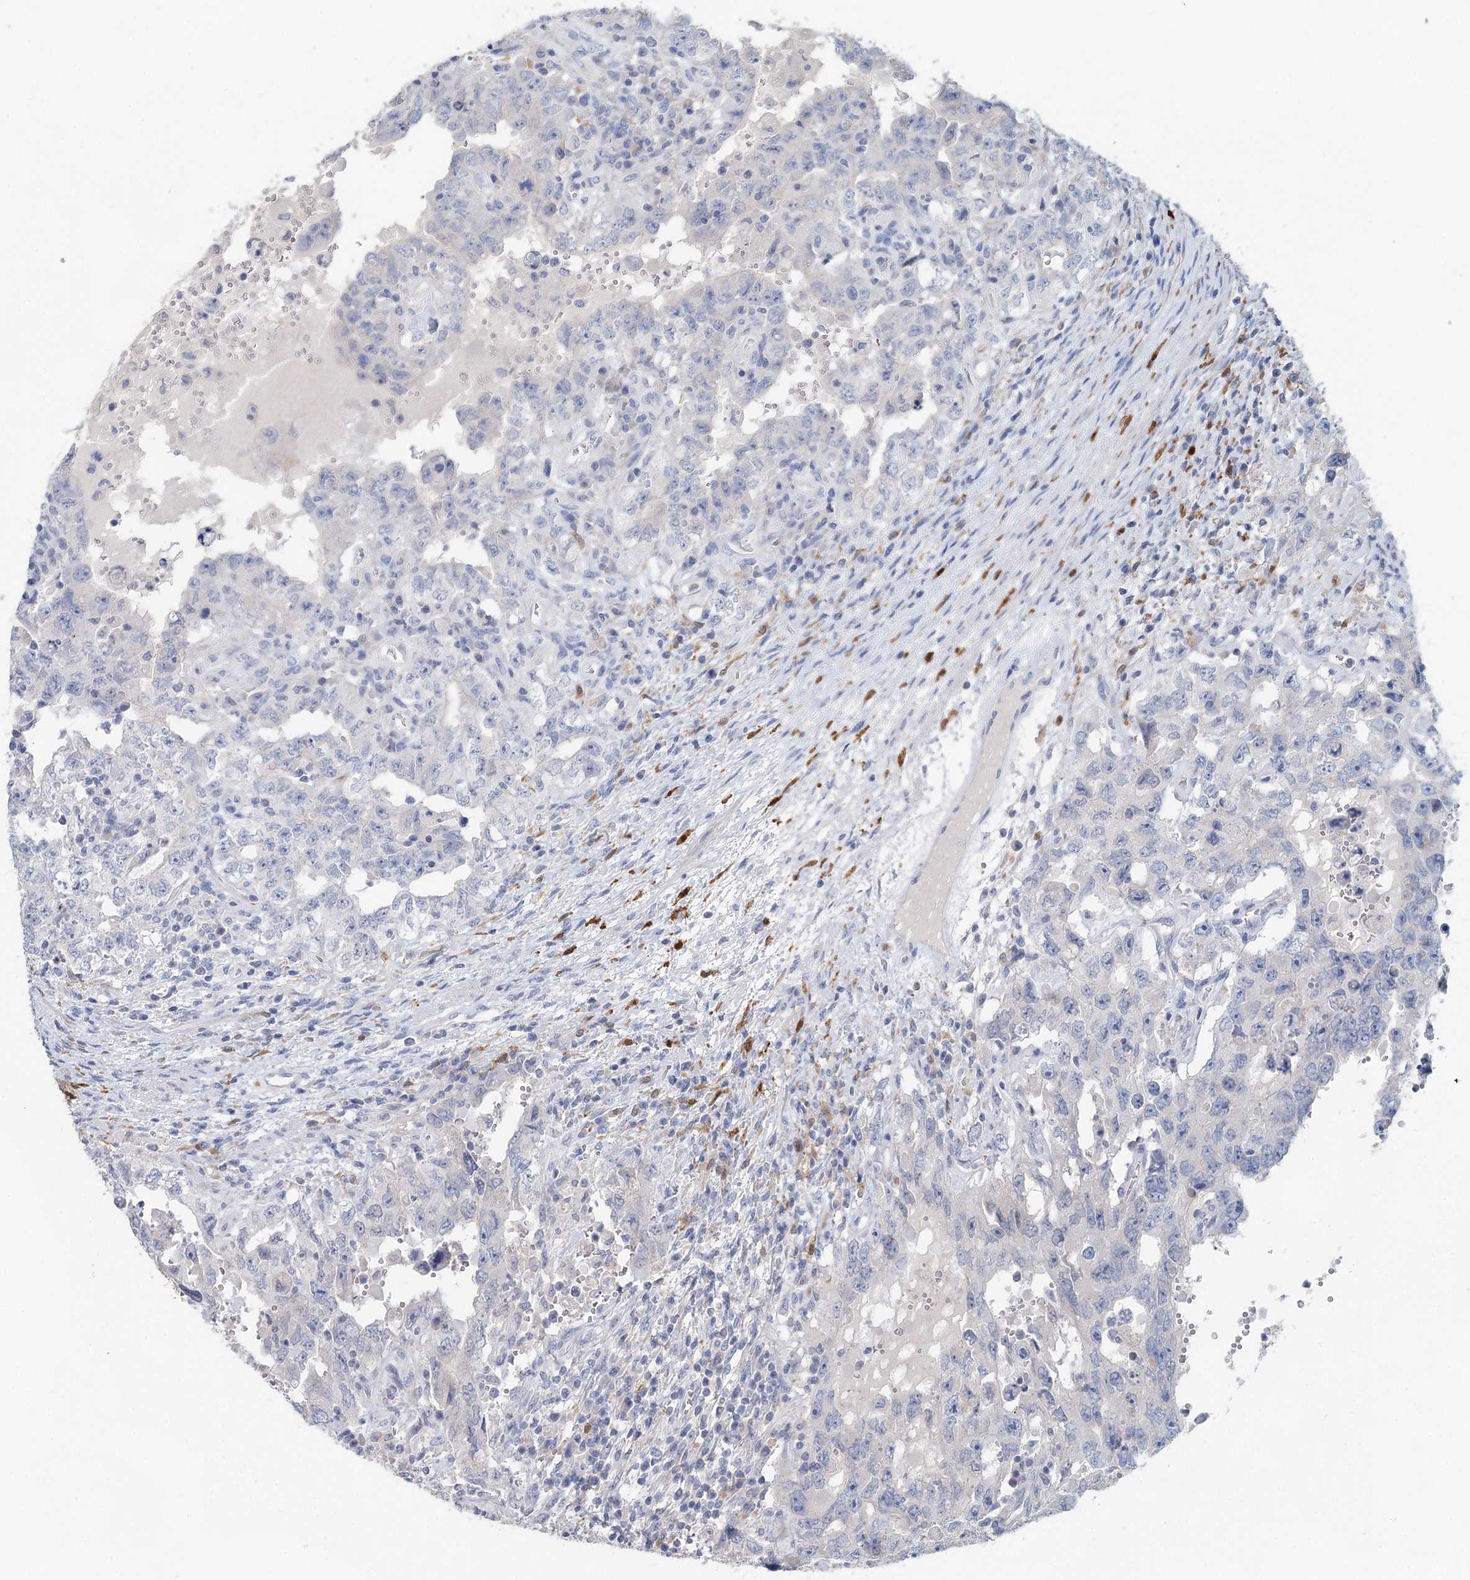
{"staining": {"intensity": "negative", "quantity": "none", "location": "none"}, "tissue": "testis cancer", "cell_type": "Tumor cells", "image_type": "cancer", "snomed": [{"axis": "morphology", "description": "Carcinoma, Embryonal, NOS"}, {"axis": "topography", "description": "Testis"}], "caption": "DAB (3,3'-diaminobenzidine) immunohistochemical staining of embryonal carcinoma (testis) demonstrates no significant staining in tumor cells.", "gene": "SLC19A3", "patient": {"sex": "male", "age": 26}}